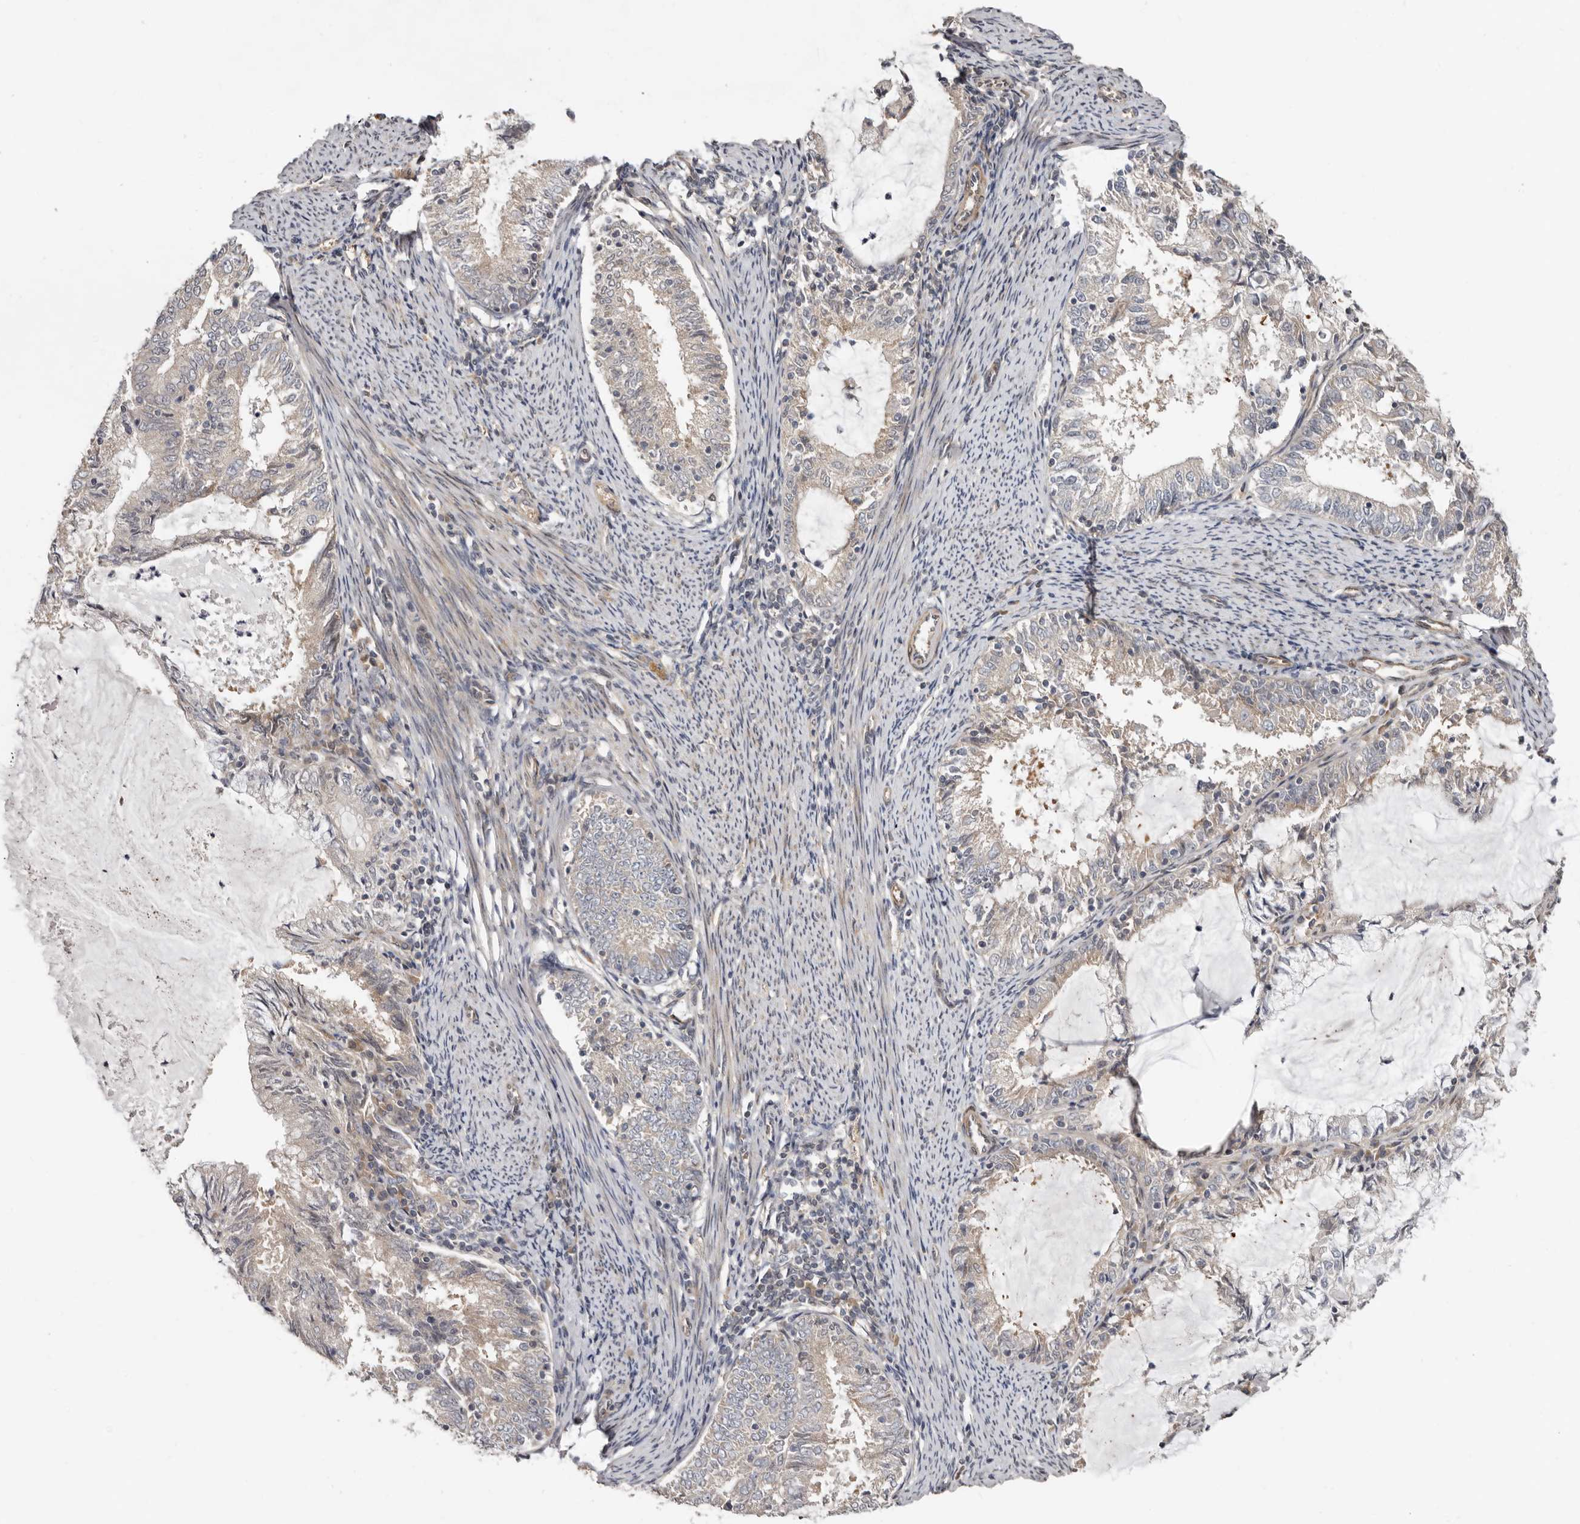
{"staining": {"intensity": "weak", "quantity": "<25%", "location": "cytoplasmic/membranous"}, "tissue": "endometrial cancer", "cell_type": "Tumor cells", "image_type": "cancer", "snomed": [{"axis": "morphology", "description": "Adenocarcinoma, NOS"}, {"axis": "topography", "description": "Endometrium"}], "caption": "An immunohistochemistry (IHC) image of adenocarcinoma (endometrial) is shown. There is no staining in tumor cells of adenocarcinoma (endometrial).", "gene": "SBDS", "patient": {"sex": "female", "age": 57}}